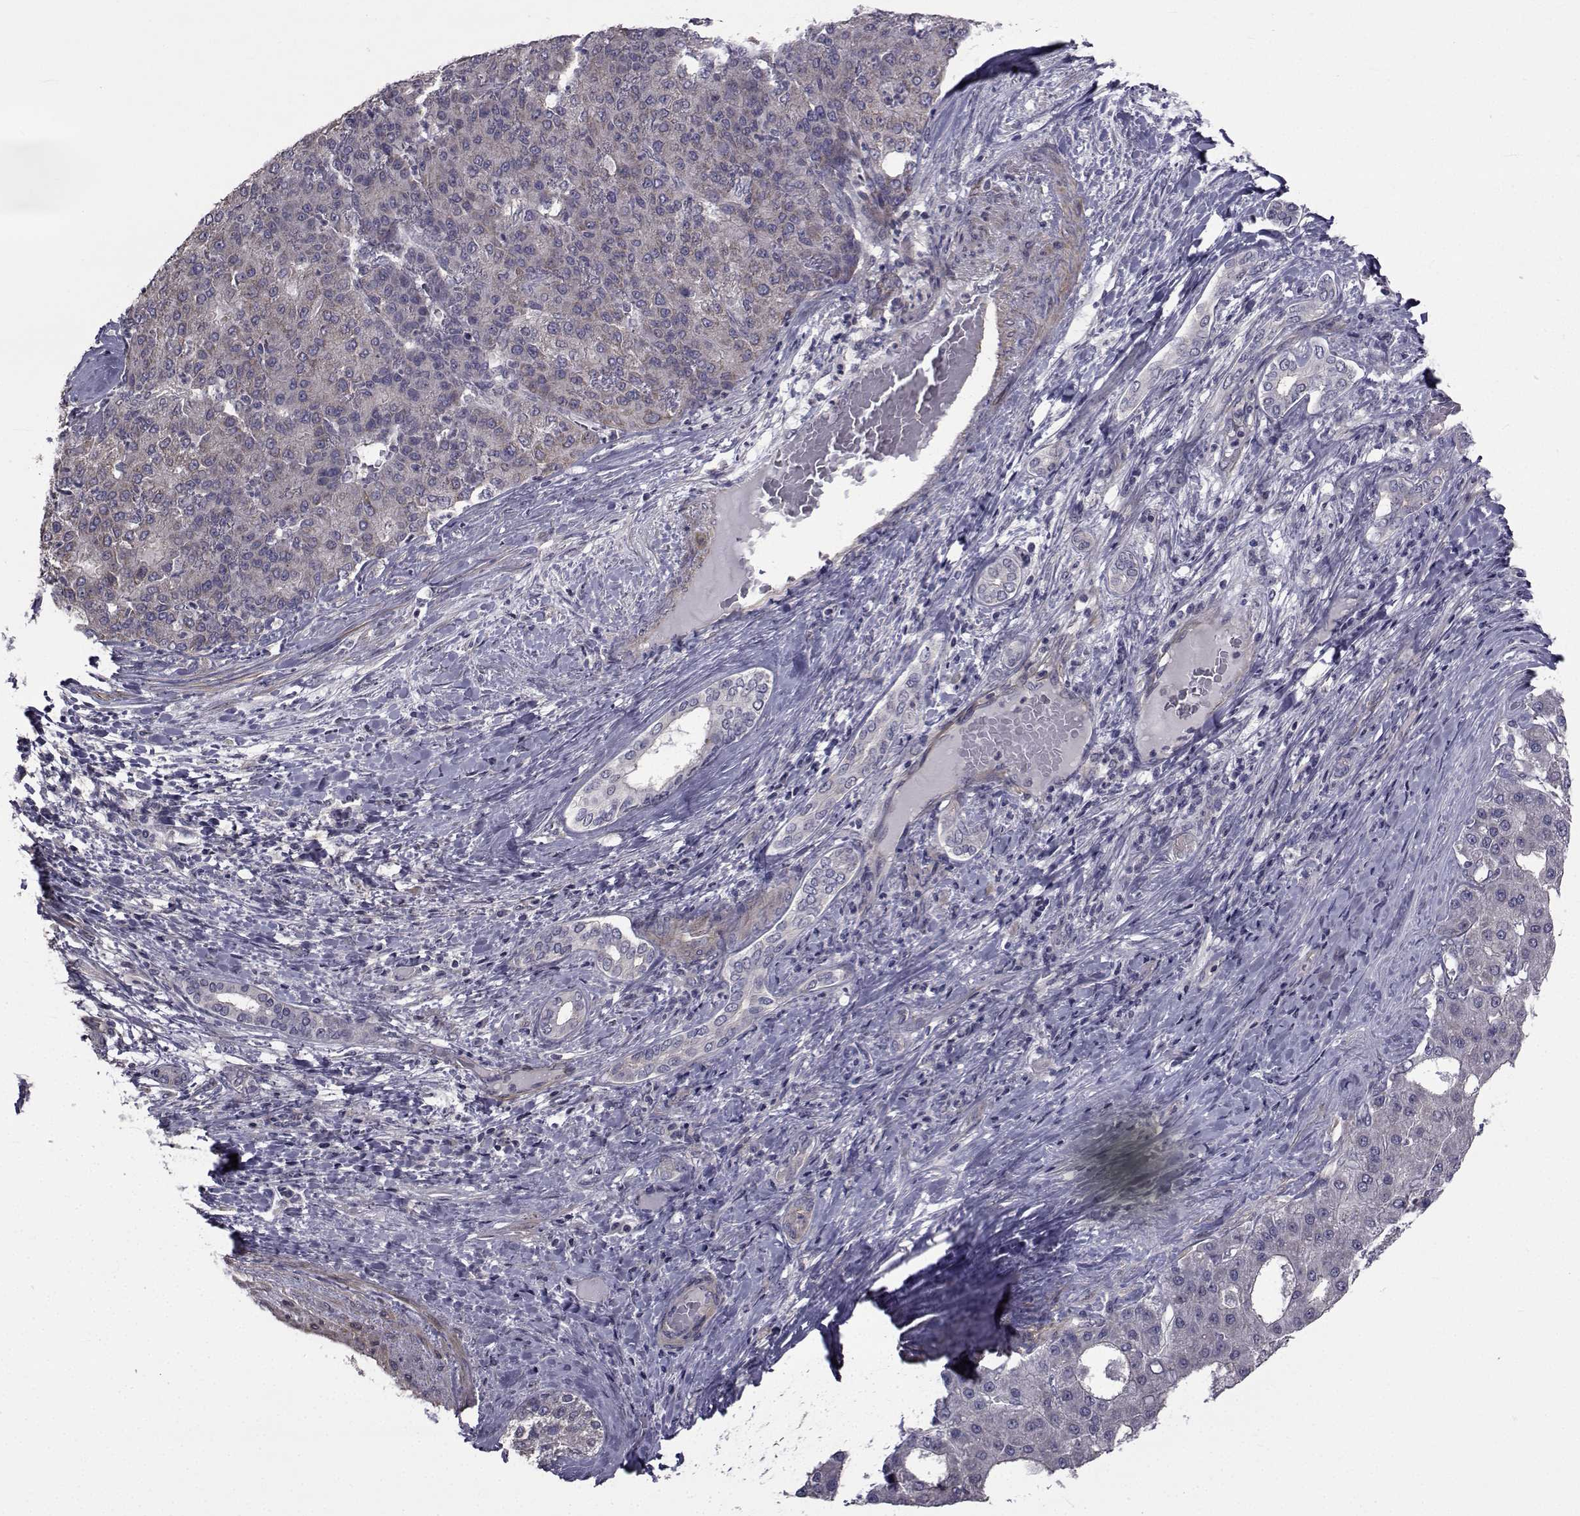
{"staining": {"intensity": "weak", "quantity": "<25%", "location": "cytoplasmic/membranous"}, "tissue": "liver cancer", "cell_type": "Tumor cells", "image_type": "cancer", "snomed": [{"axis": "morphology", "description": "Carcinoma, Hepatocellular, NOS"}, {"axis": "topography", "description": "Liver"}], "caption": "A high-resolution micrograph shows immunohistochemistry (IHC) staining of liver cancer (hepatocellular carcinoma), which shows no significant positivity in tumor cells. (Brightfield microscopy of DAB (3,3'-diaminobenzidine) immunohistochemistry at high magnification).", "gene": "CFAP74", "patient": {"sex": "male", "age": 65}}